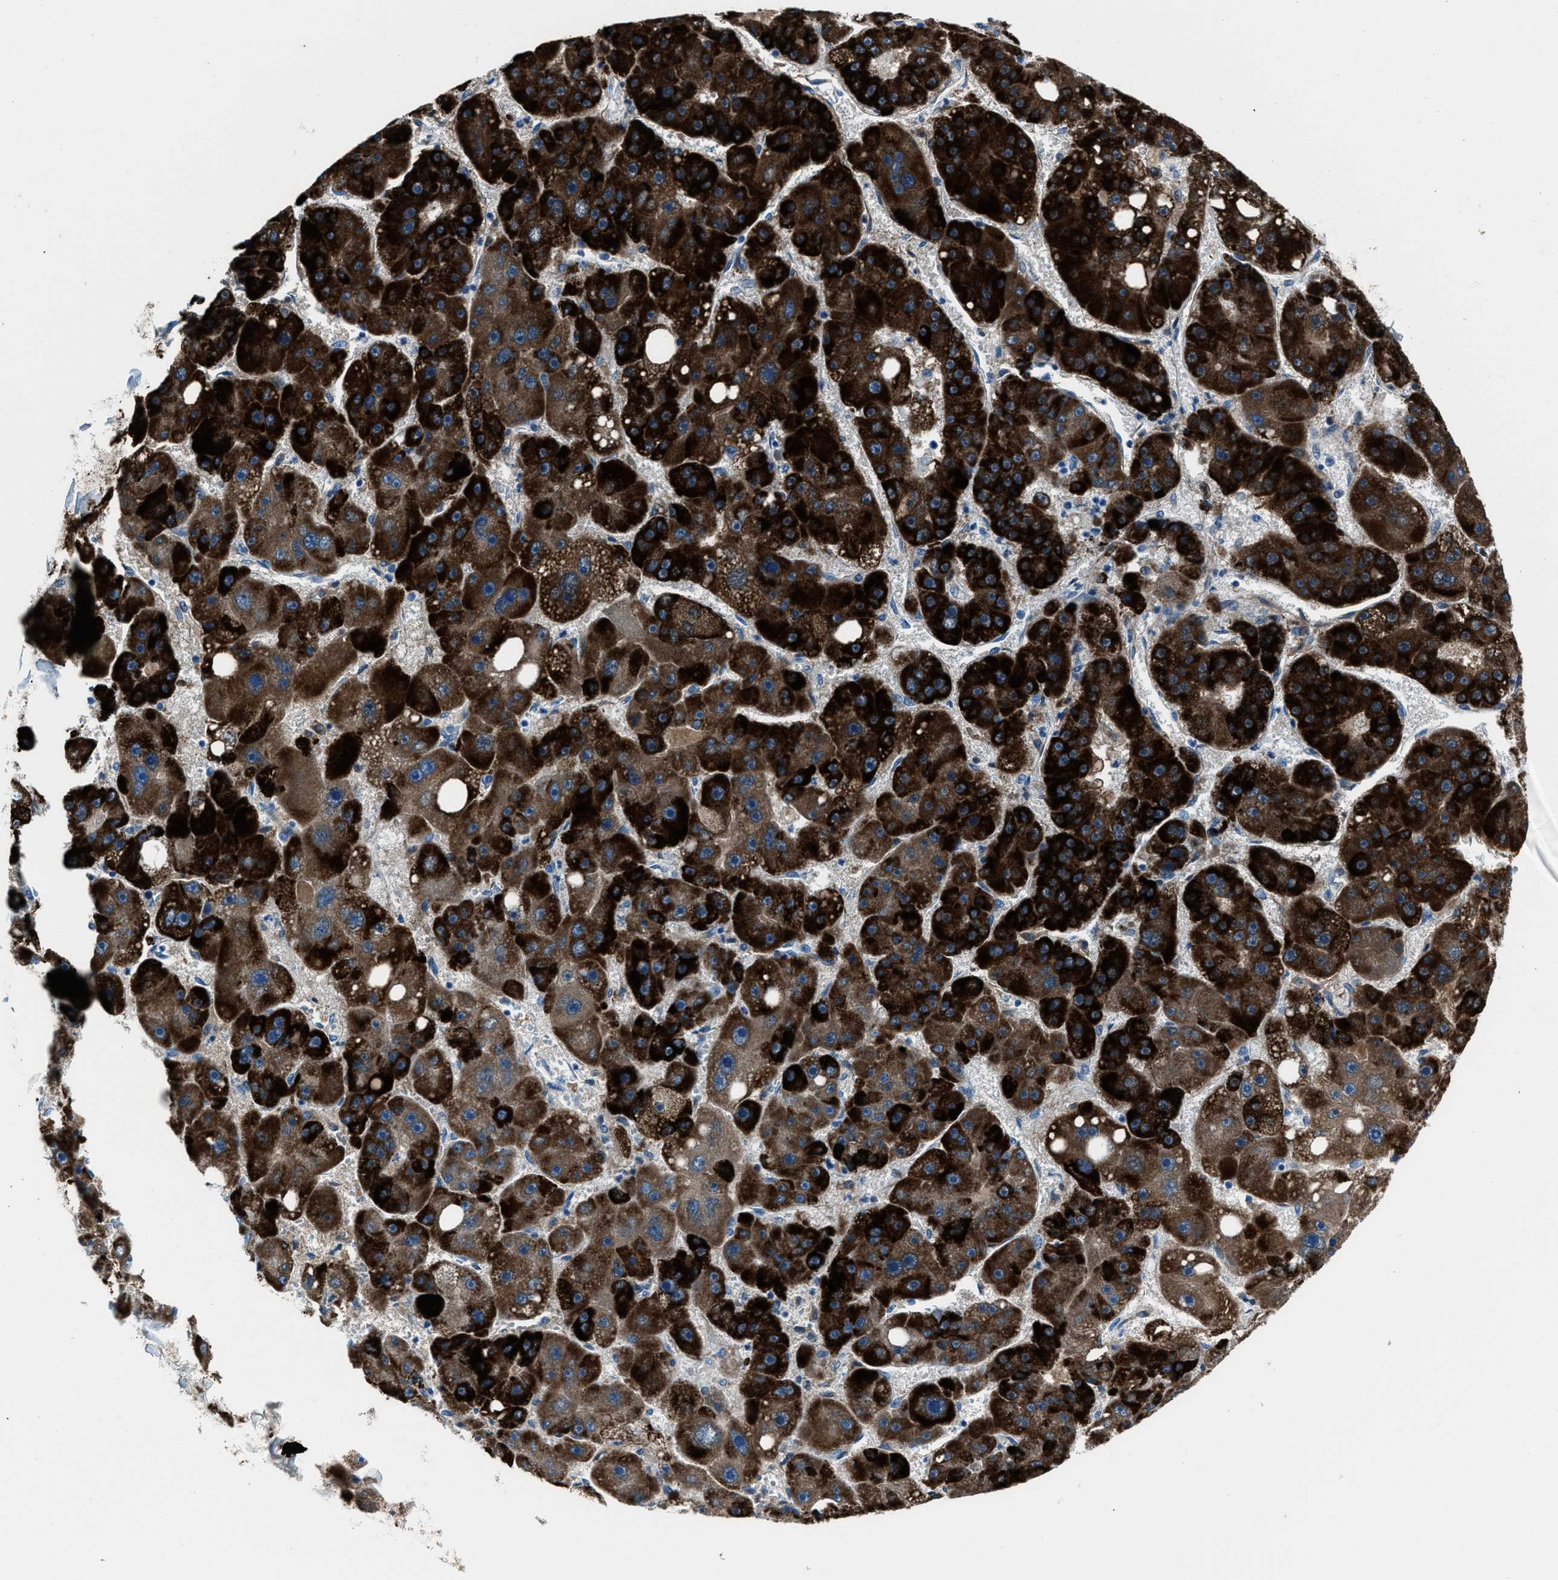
{"staining": {"intensity": "strong", "quantity": ">75%", "location": "cytoplasmic/membranous"}, "tissue": "liver cancer", "cell_type": "Tumor cells", "image_type": "cancer", "snomed": [{"axis": "morphology", "description": "Carcinoma, Hepatocellular, NOS"}, {"axis": "topography", "description": "Liver"}], "caption": "Immunohistochemistry (IHC) (DAB) staining of human hepatocellular carcinoma (liver) shows strong cytoplasmic/membranous protein expression in approximately >75% of tumor cells.", "gene": "AMACR", "patient": {"sex": "female", "age": 61}}